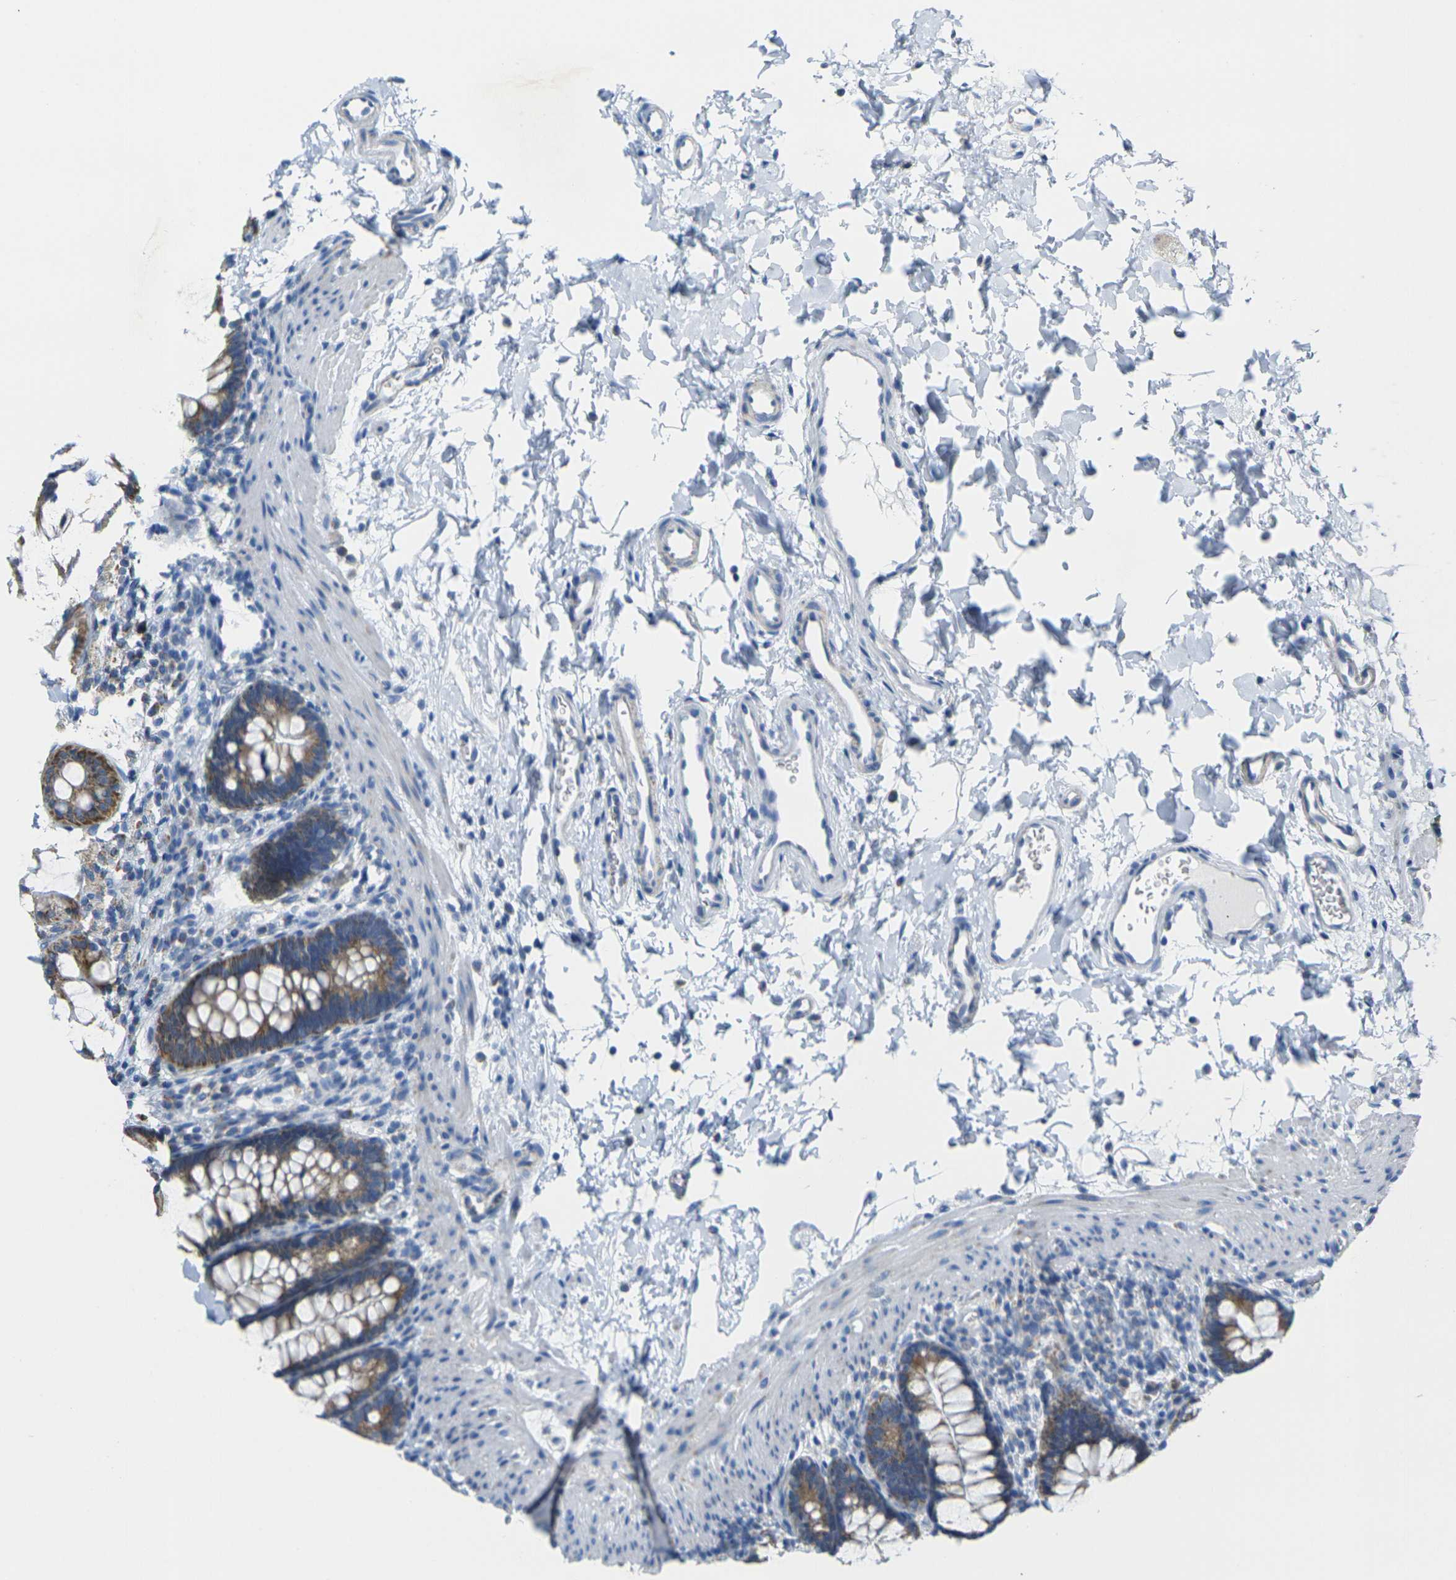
{"staining": {"intensity": "moderate", "quantity": ">75%", "location": "cytoplasmic/membranous"}, "tissue": "rectum", "cell_type": "Glandular cells", "image_type": "normal", "snomed": [{"axis": "morphology", "description": "Normal tissue, NOS"}, {"axis": "topography", "description": "Rectum"}], "caption": "Glandular cells reveal medium levels of moderate cytoplasmic/membranous expression in about >75% of cells in benign rectum. Using DAB (brown) and hematoxylin (blue) stains, captured at high magnification using brightfield microscopy.", "gene": "TMEM204", "patient": {"sex": "female", "age": 24}}